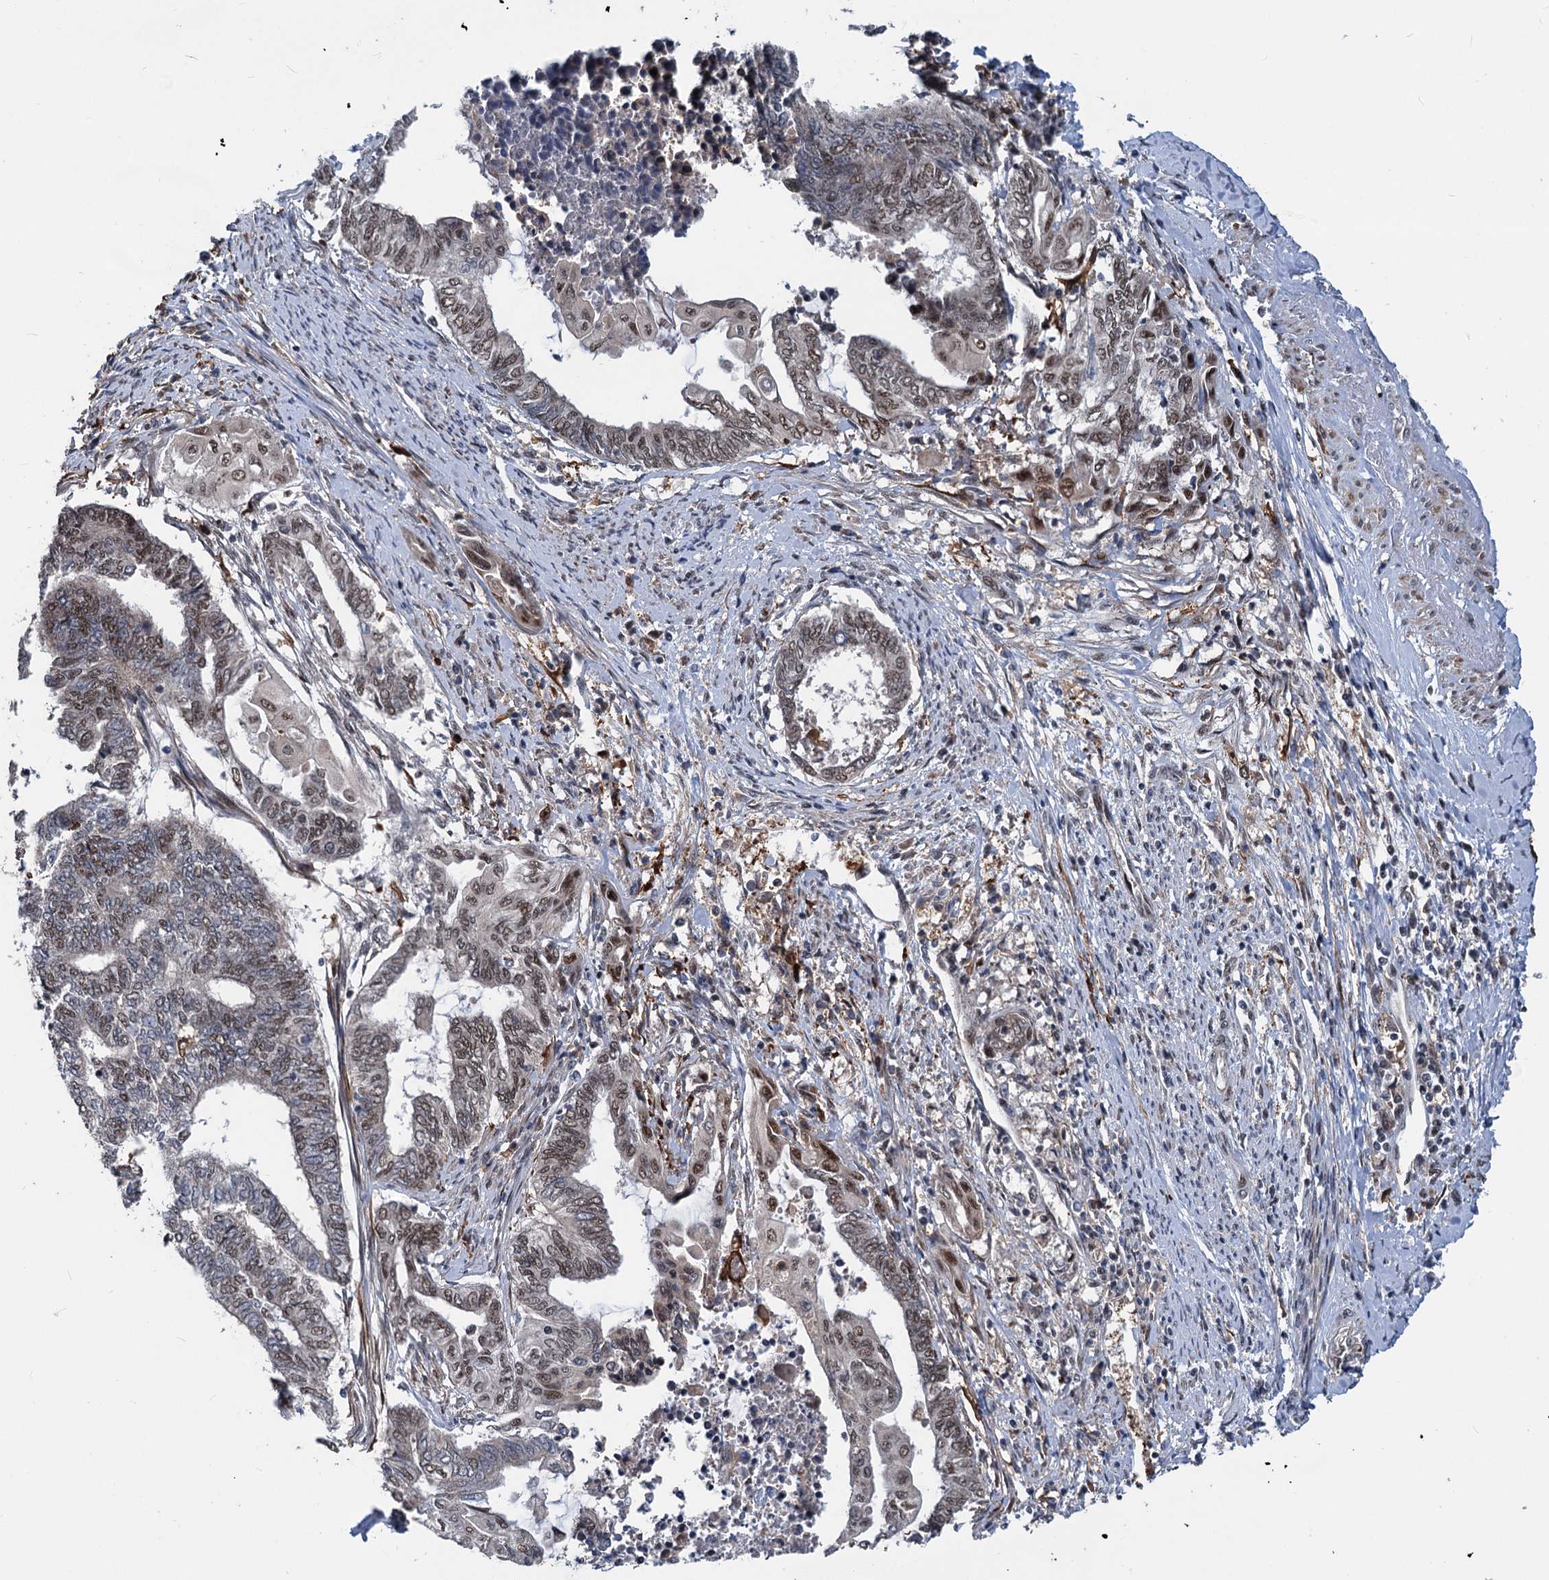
{"staining": {"intensity": "weak", "quantity": ">75%", "location": "nuclear"}, "tissue": "endometrial cancer", "cell_type": "Tumor cells", "image_type": "cancer", "snomed": [{"axis": "morphology", "description": "Adenocarcinoma, NOS"}, {"axis": "topography", "description": "Uterus"}, {"axis": "topography", "description": "Endometrium"}], "caption": "Immunohistochemistry (IHC) micrograph of neoplastic tissue: endometrial adenocarcinoma stained using immunohistochemistry reveals low levels of weak protein expression localized specifically in the nuclear of tumor cells, appearing as a nuclear brown color.", "gene": "PHF8", "patient": {"sex": "female", "age": 70}}